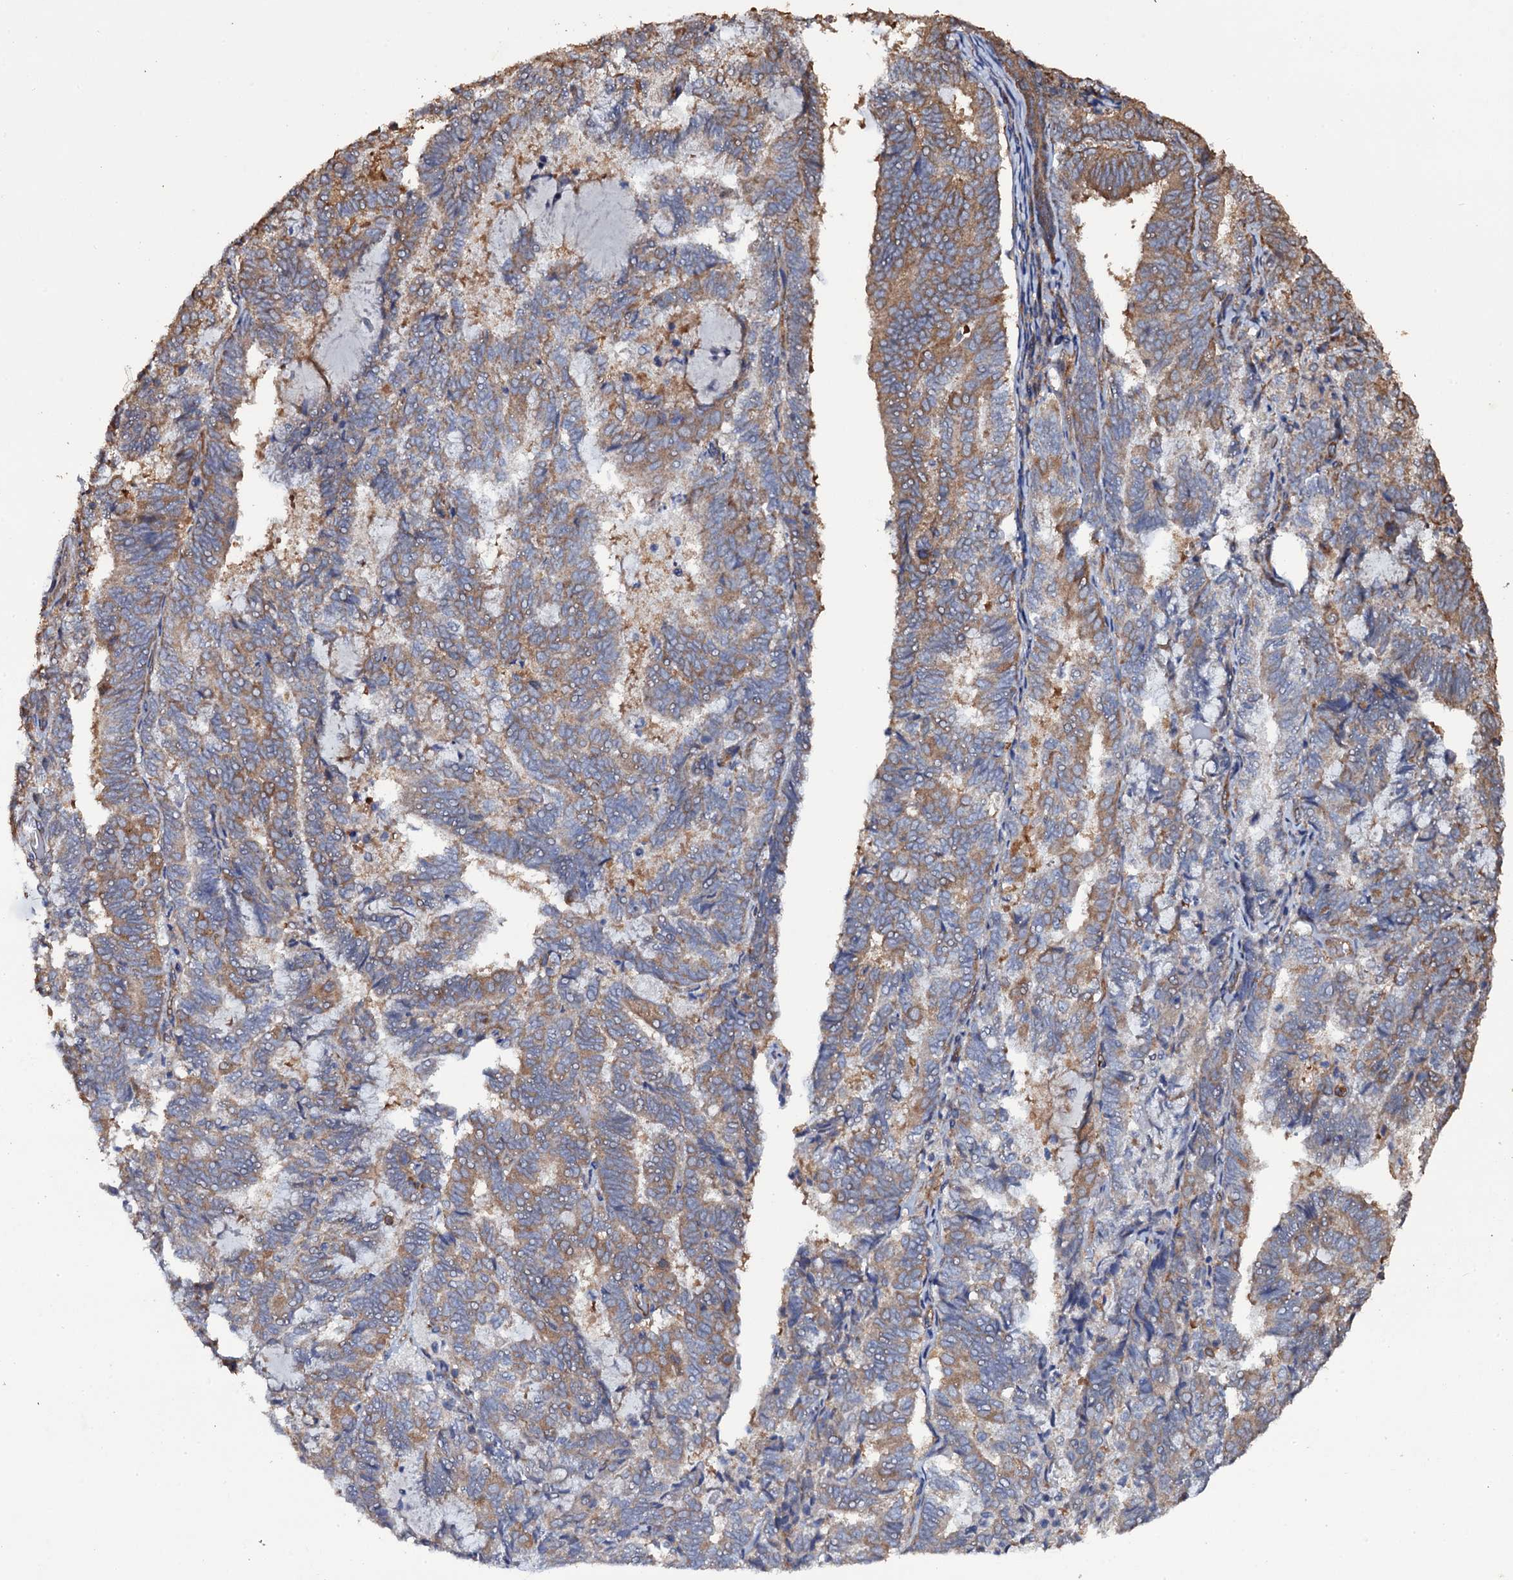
{"staining": {"intensity": "moderate", "quantity": "25%-75%", "location": "cytoplasmic/membranous"}, "tissue": "endometrial cancer", "cell_type": "Tumor cells", "image_type": "cancer", "snomed": [{"axis": "morphology", "description": "Adenocarcinoma, NOS"}, {"axis": "topography", "description": "Endometrium"}], "caption": "An IHC photomicrograph of tumor tissue is shown. Protein staining in brown highlights moderate cytoplasmic/membranous positivity in endometrial adenocarcinoma within tumor cells.", "gene": "TTC23", "patient": {"sex": "female", "age": 80}}